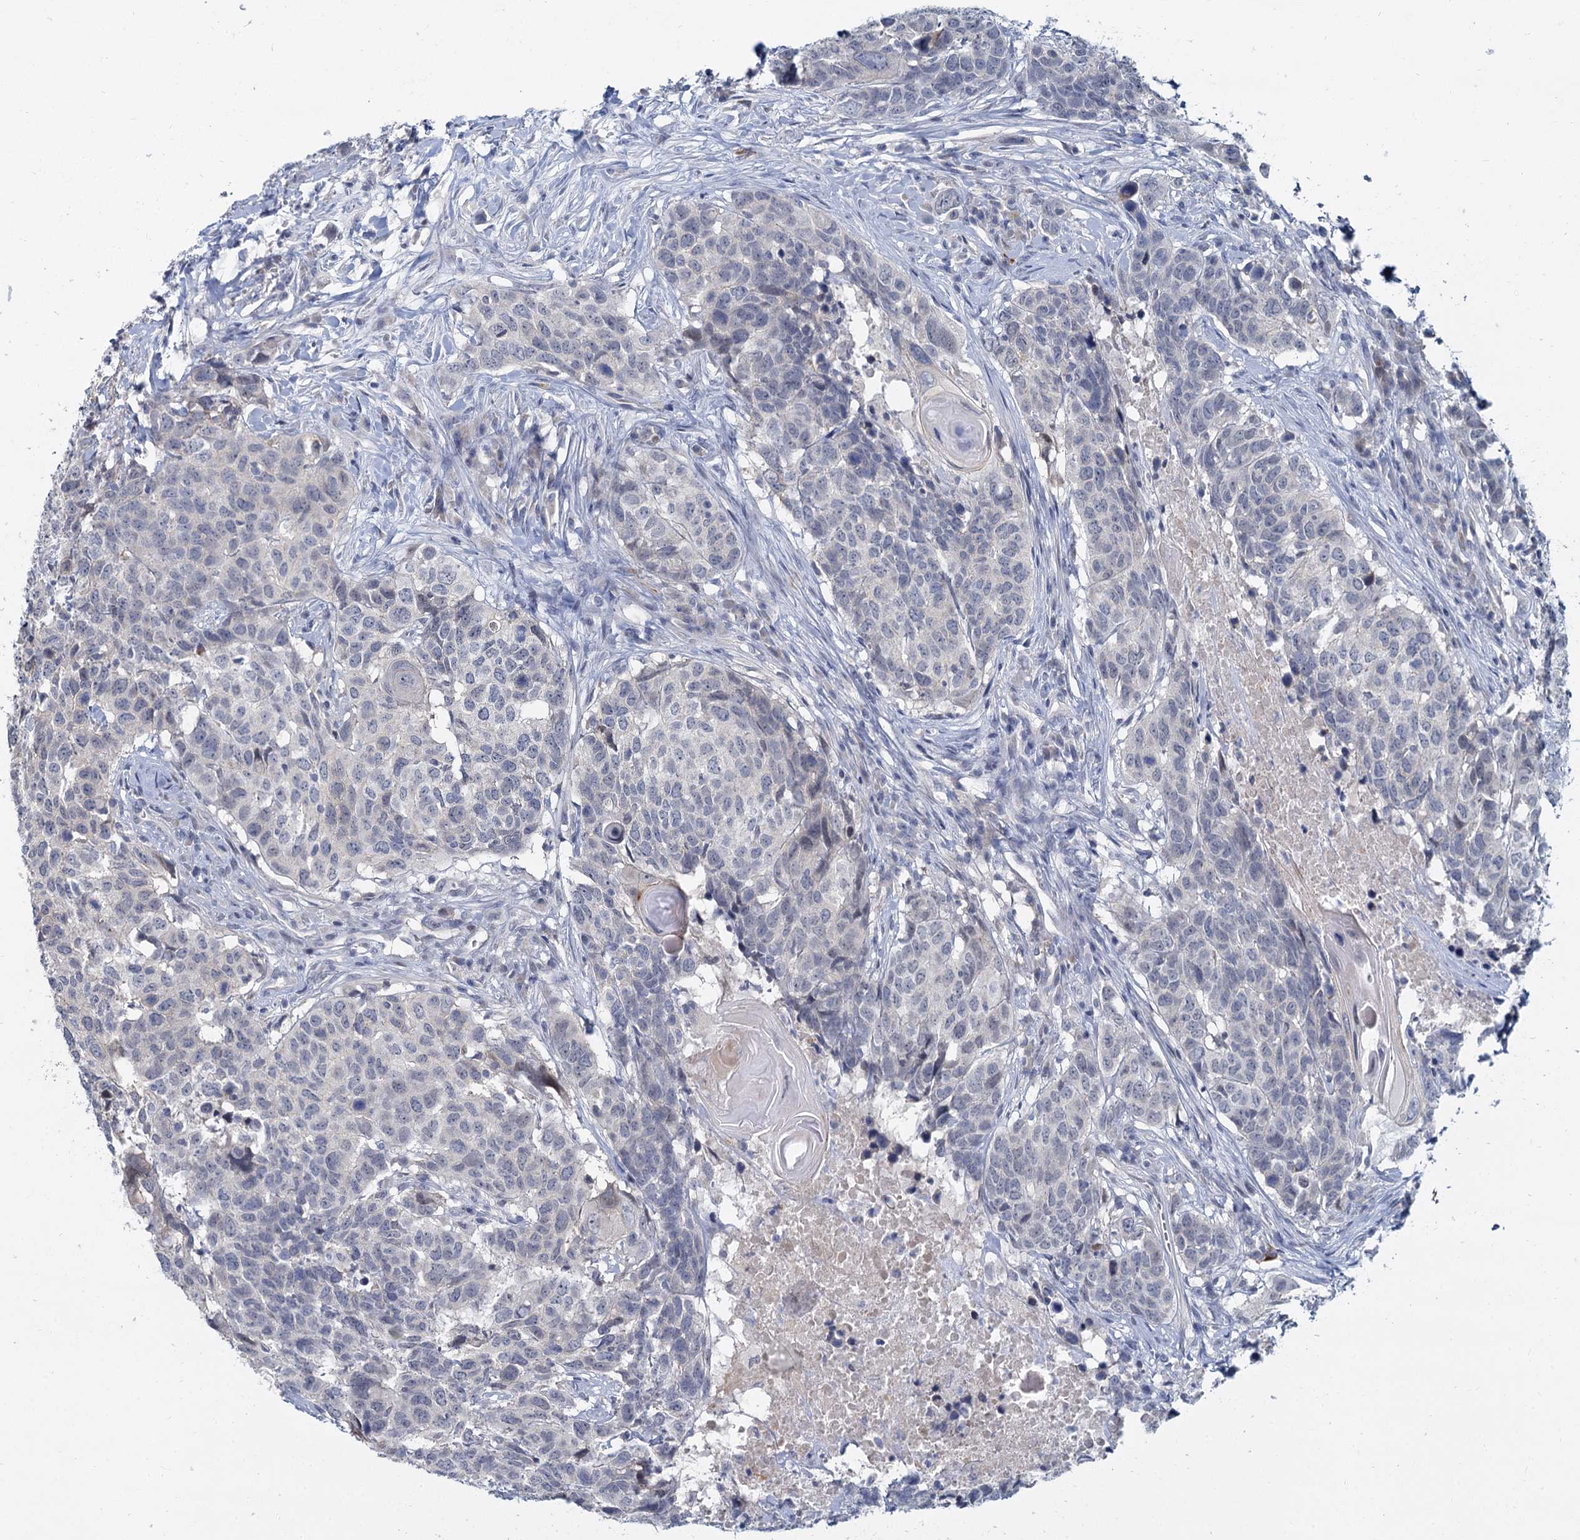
{"staining": {"intensity": "negative", "quantity": "none", "location": "none"}, "tissue": "head and neck cancer", "cell_type": "Tumor cells", "image_type": "cancer", "snomed": [{"axis": "morphology", "description": "Squamous cell carcinoma, NOS"}, {"axis": "topography", "description": "Head-Neck"}], "caption": "This is an immunohistochemistry photomicrograph of human head and neck cancer (squamous cell carcinoma). There is no expression in tumor cells.", "gene": "ACRBP", "patient": {"sex": "male", "age": 66}}